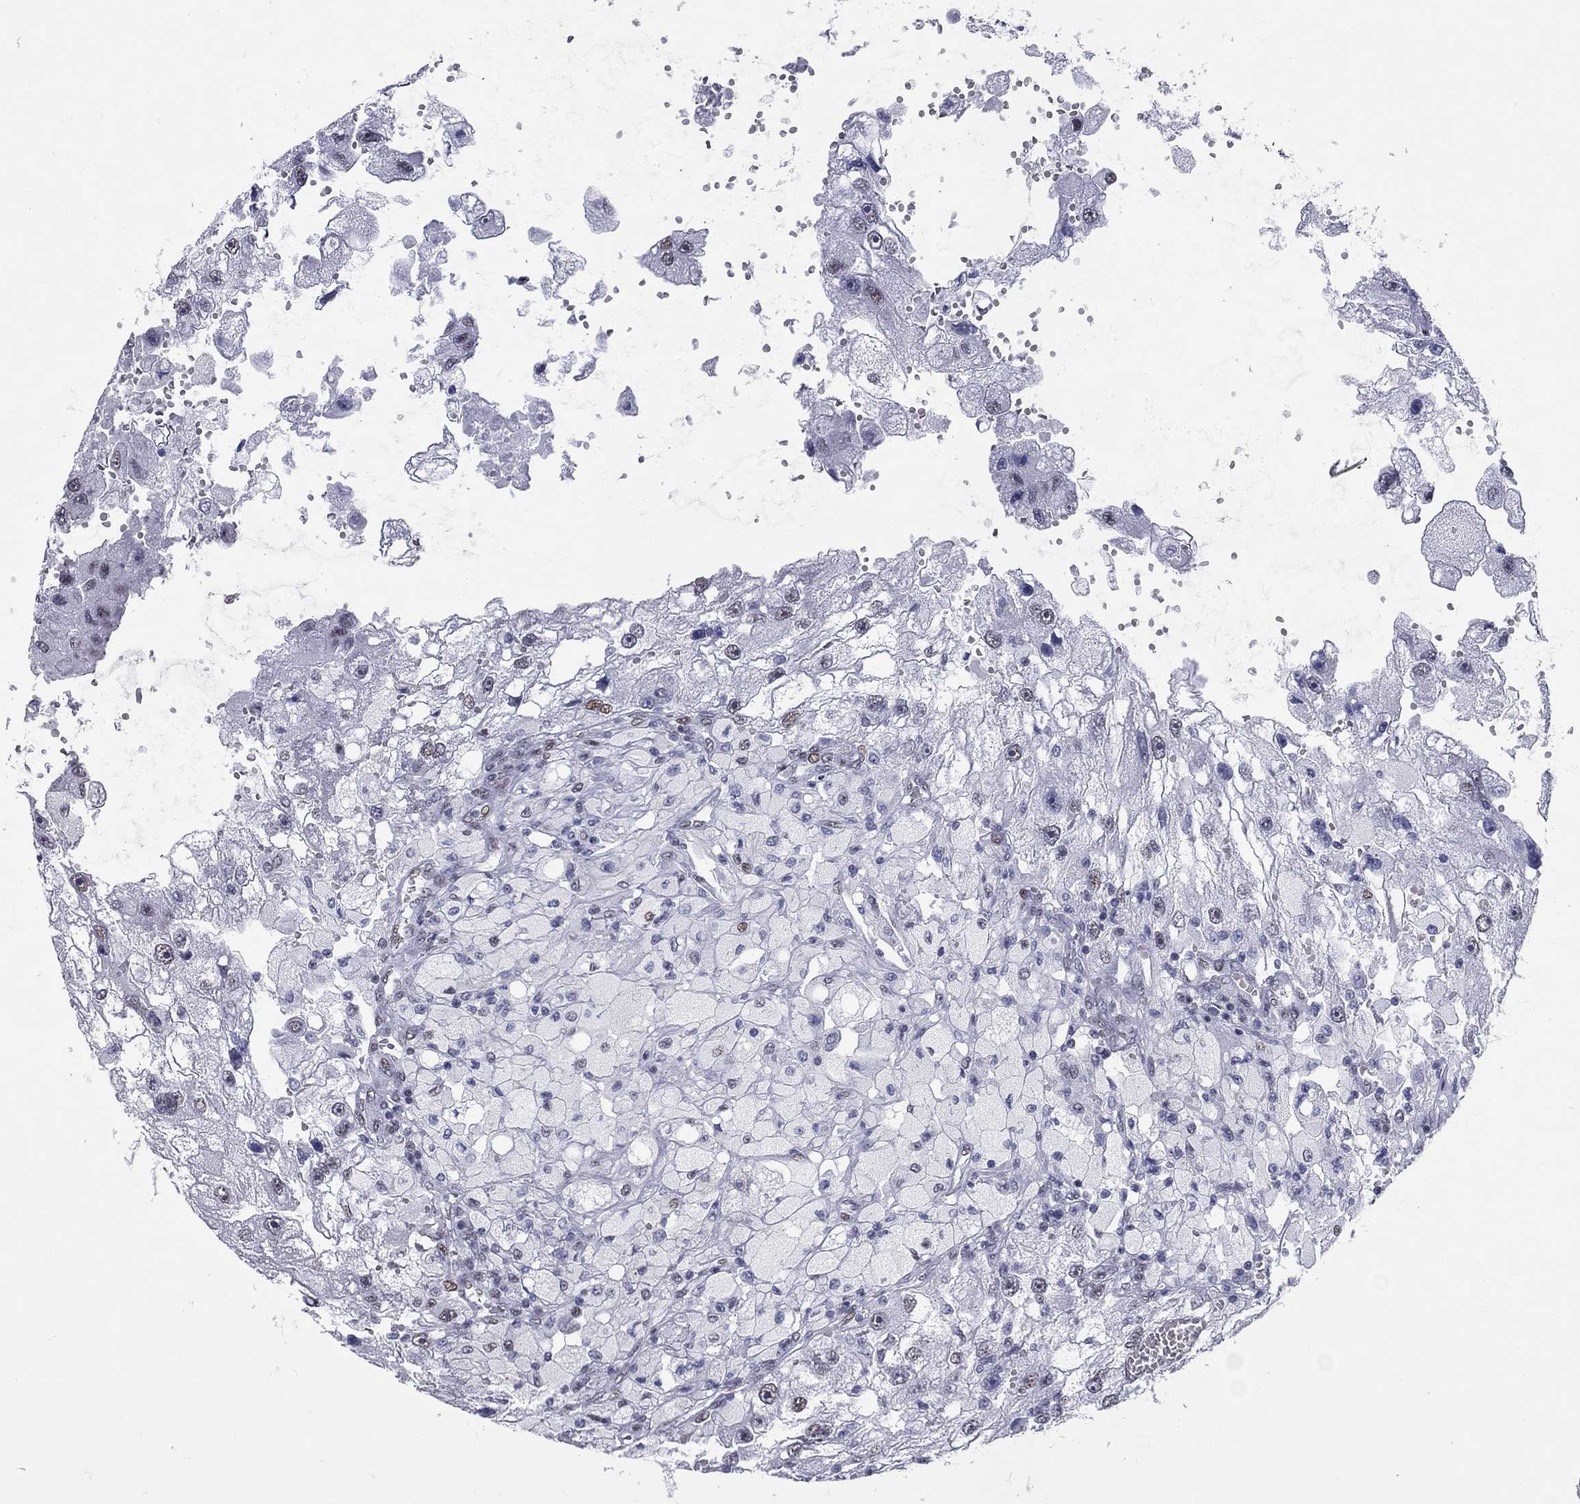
{"staining": {"intensity": "negative", "quantity": "none", "location": "none"}, "tissue": "renal cancer", "cell_type": "Tumor cells", "image_type": "cancer", "snomed": [{"axis": "morphology", "description": "Adenocarcinoma, NOS"}, {"axis": "topography", "description": "Kidney"}], "caption": "Tumor cells show no significant positivity in adenocarcinoma (renal).", "gene": "ASF1B", "patient": {"sex": "male", "age": 63}}